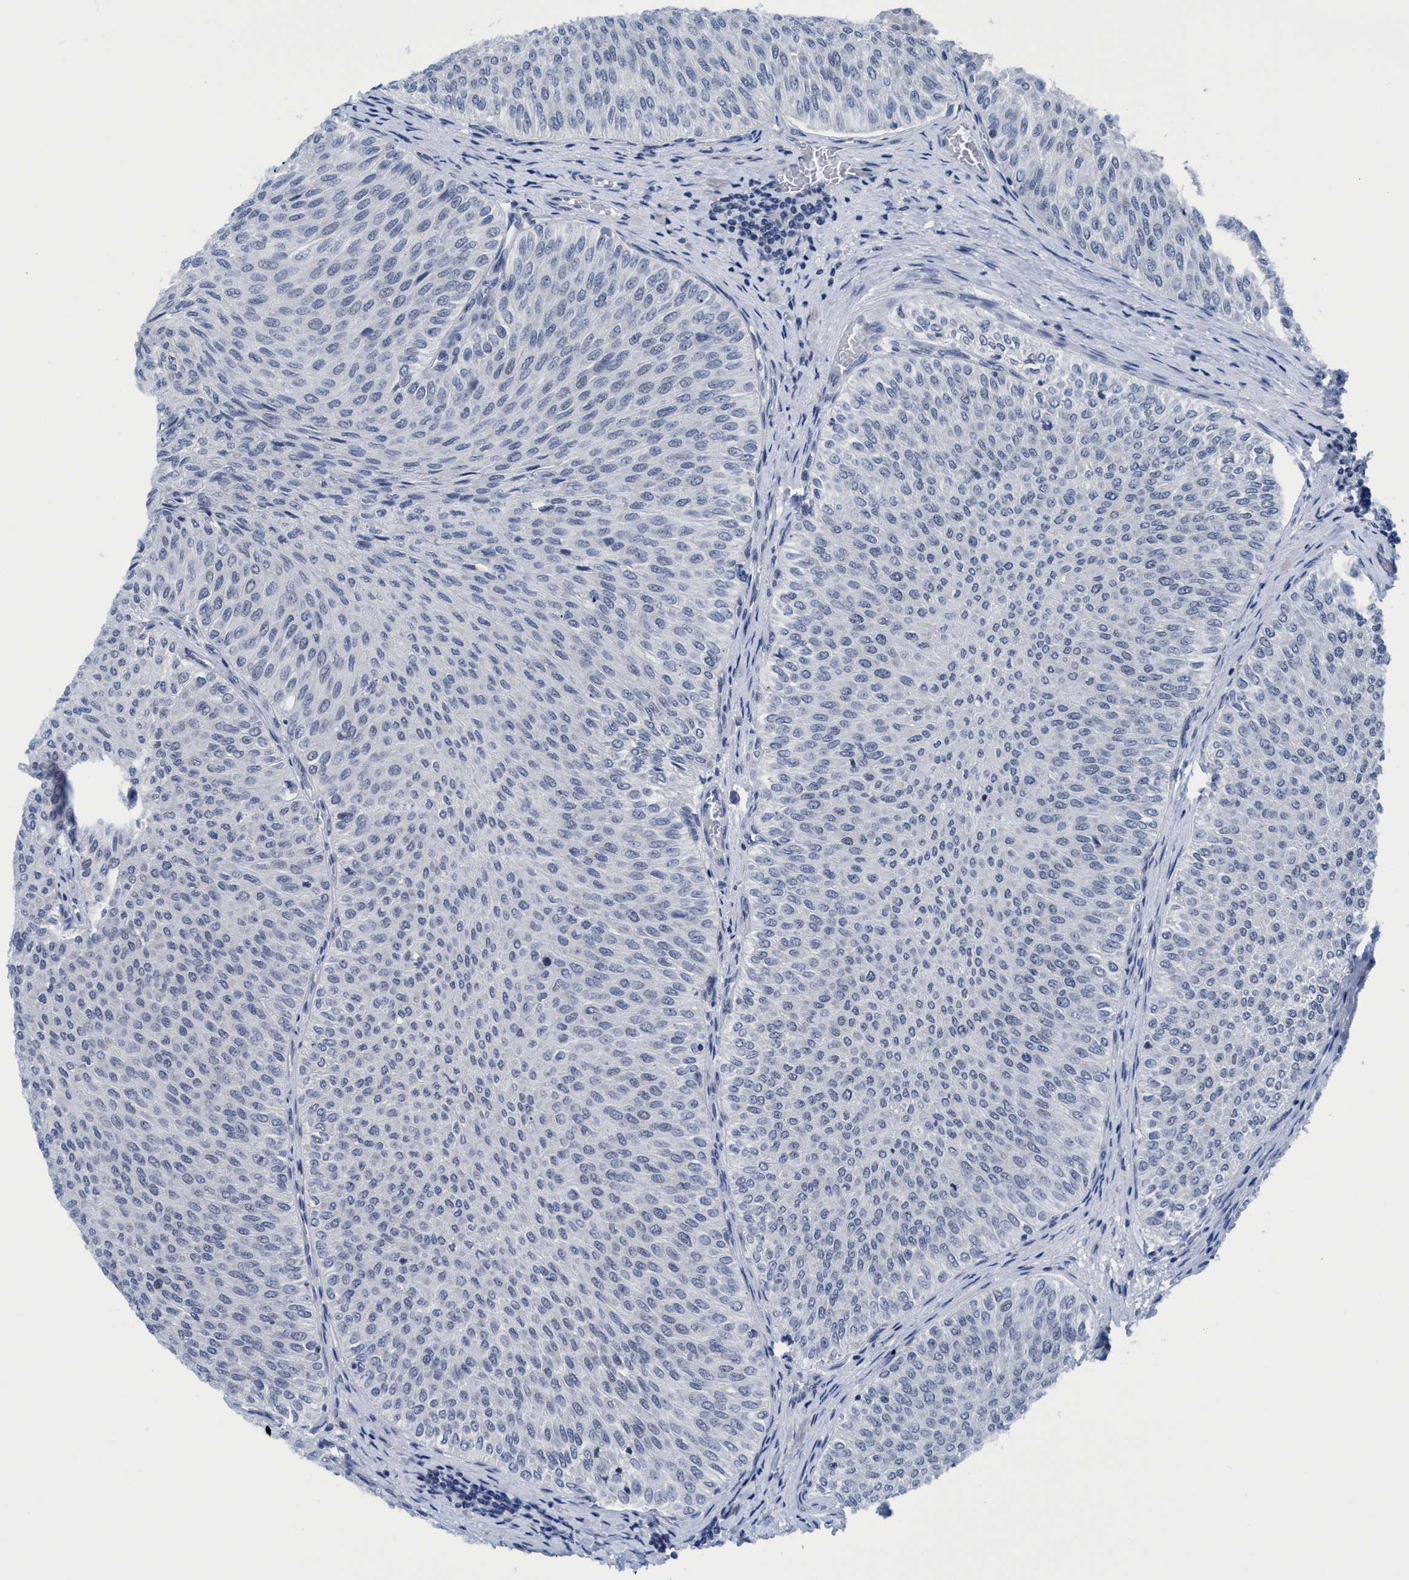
{"staining": {"intensity": "negative", "quantity": "none", "location": "none"}, "tissue": "urothelial cancer", "cell_type": "Tumor cells", "image_type": "cancer", "snomed": [{"axis": "morphology", "description": "Urothelial carcinoma, Low grade"}, {"axis": "topography", "description": "Urinary bladder"}], "caption": "An immunohistochemistry (IHC) micrograph of low-grade urothelial carcinoma is shown. There is no staining in tumor cells of low-grade urothelial carcinoma.", "gene": "DNAI1", "patient": {"sex": "male", "age": 78}}